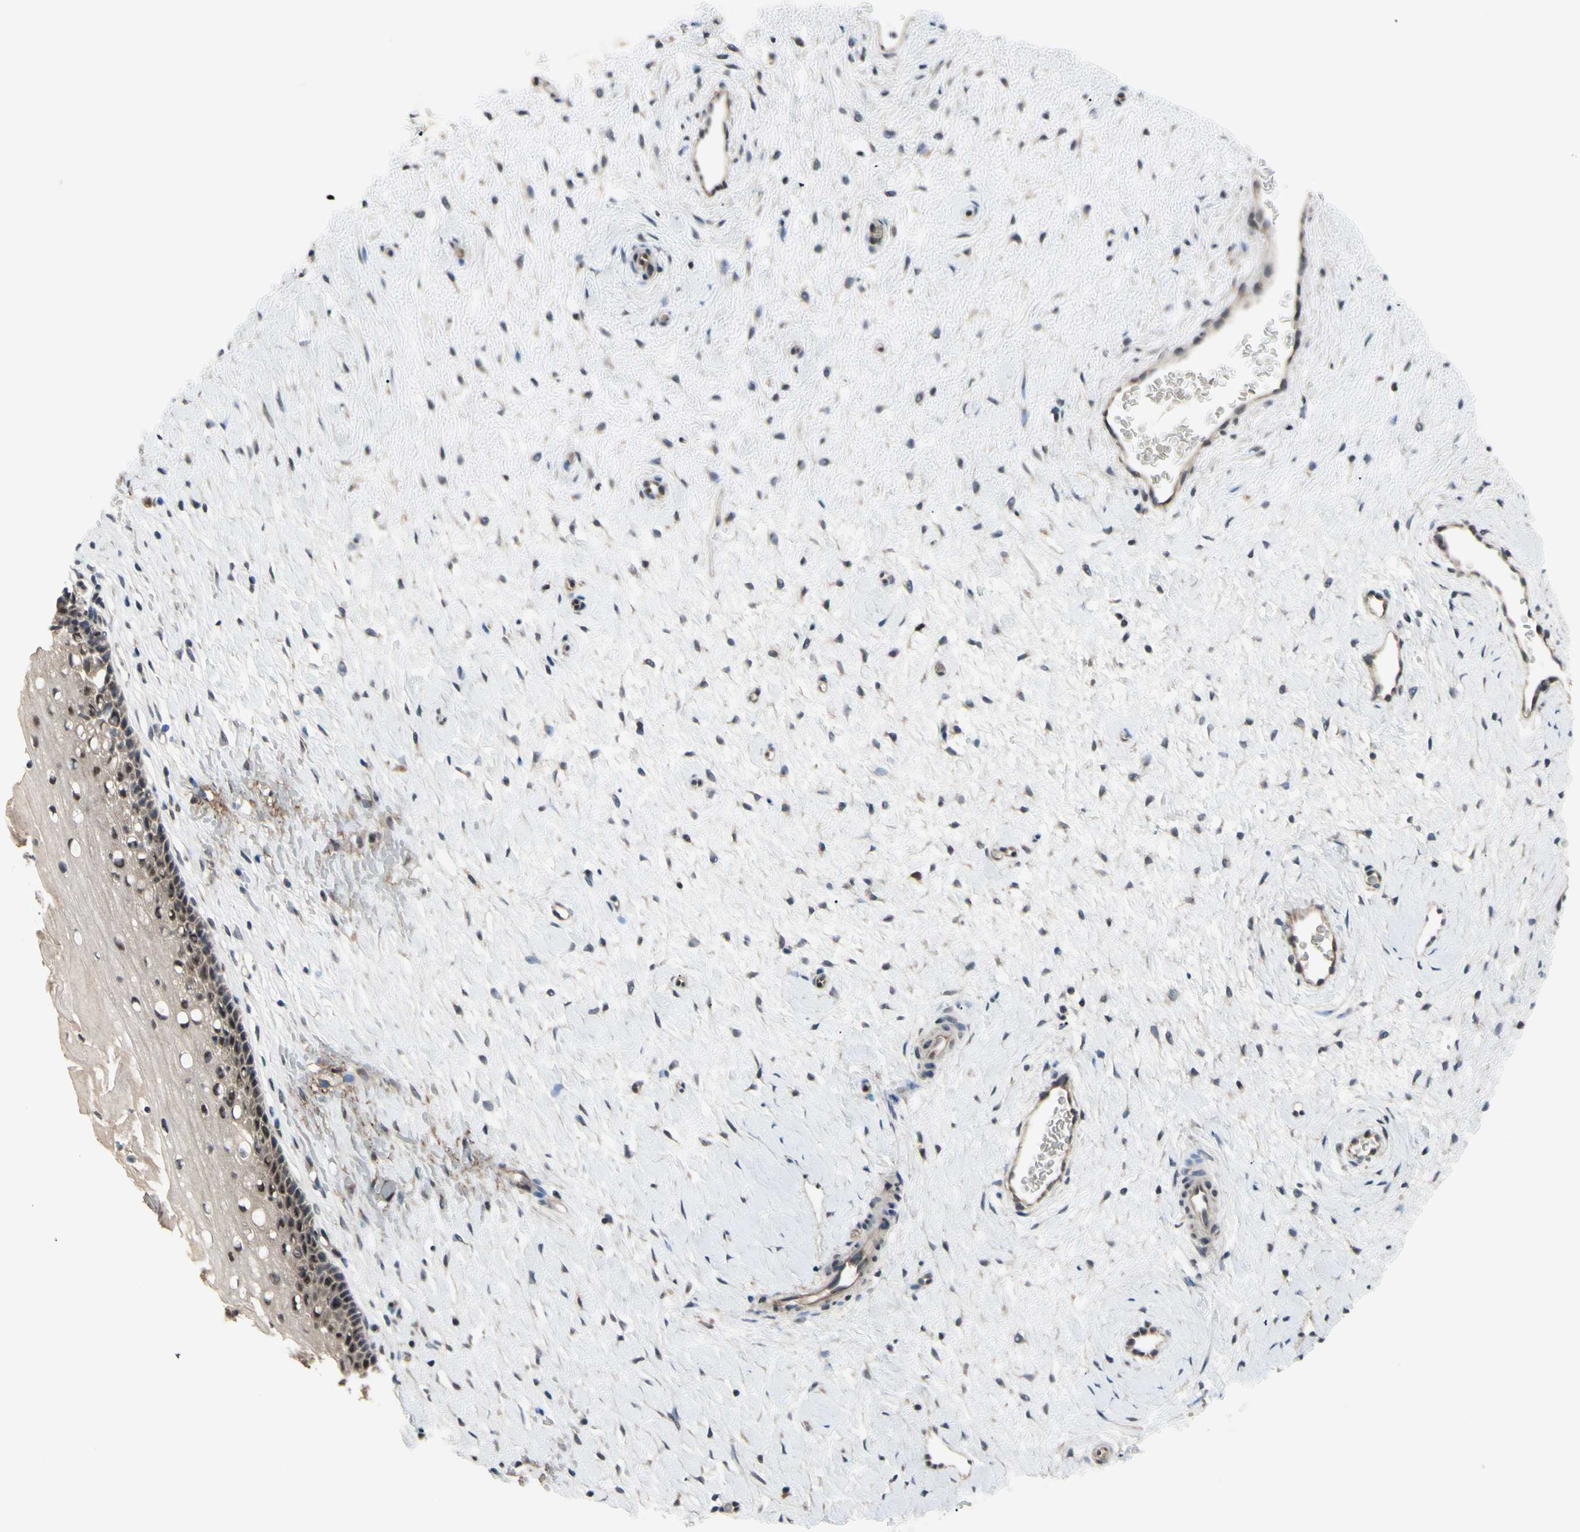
{"staining": {"intensity": "negative", "quantity": "none", "location": "none"}, "tissue": "cervix", "cell_type": "Glandular cells", "image_type": "normal", "snomed": [{"axis": "morphology", "description": "Normal tissue, NOS"}, {"axis": "topography", "description": "Cervix"}], "caption": "Immunohistochemistry (IHC) histopathology image of normal cervix stained for a protein (brown), which shows no positivity in glandular cells. (Immunohistochemistry, brightfield microscopy, high magnification).", "gene": "TRDMT1", "patient": {"sex": "female", "age": 39}}